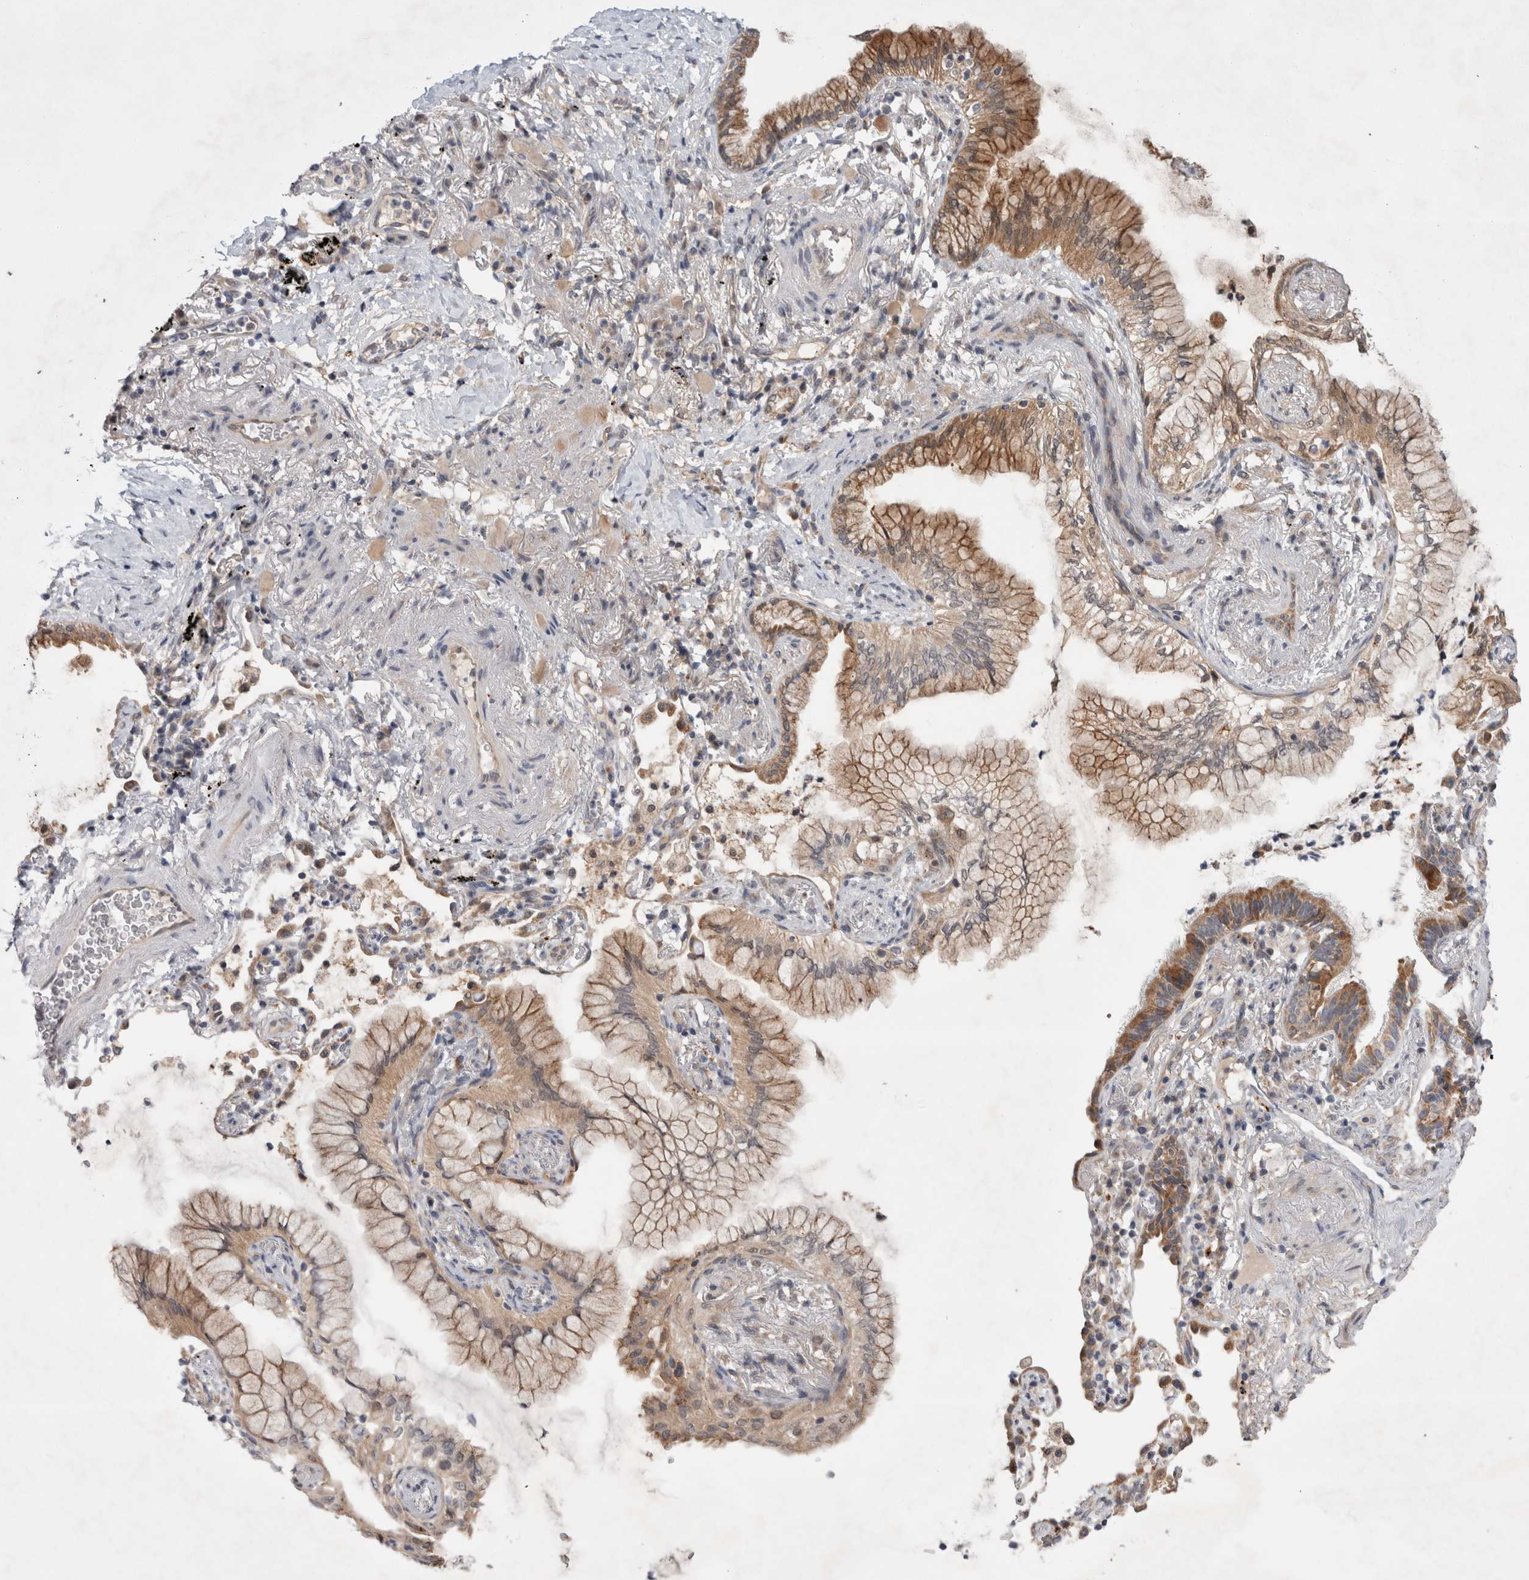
{"staining": {"intensity": "moderate", "quantity": ">75%", "location": "cytoplasmic/membranous"}, "tissue": "lung cancer", "cell_type": "Tumor cells", "image_type": "cancer", "snomed": [{"axis": "morphology", "description": "Adenocarcinoma, NOS"}, {"axis": "topography", "description": "Lung"}], "caption": "Brown immunohistochemical staining in human lung cancer reveals moderate cytoplasmic/membranous expression in approximately >75% of tumor cells.", "gene": "MRPL37", "patient": {"sex": "female", "age": 70}}